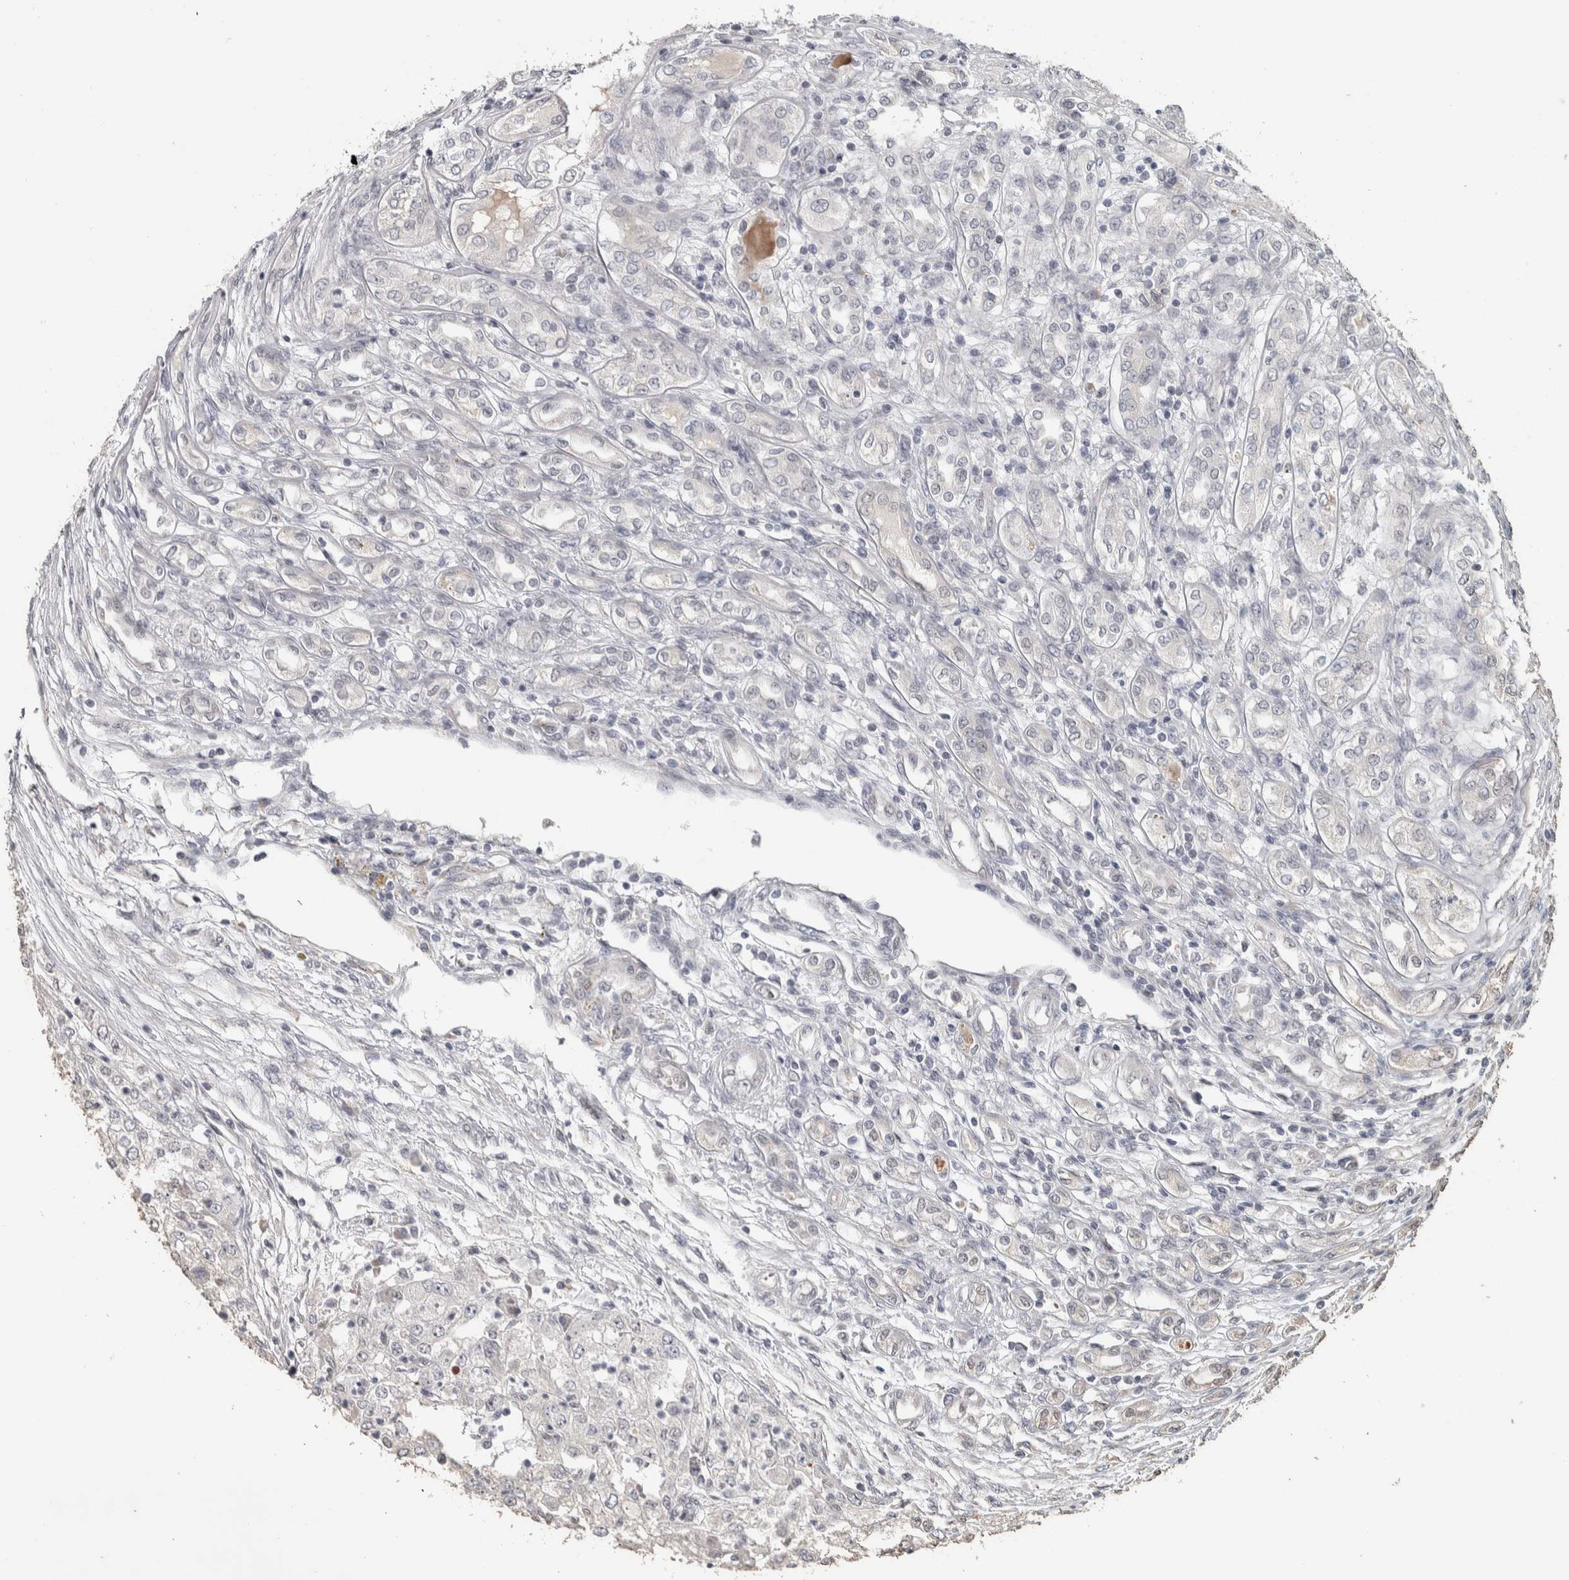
{"staining": {"intensity": "negative", "quantity": "none", "location": "none"}, "tissue": "renal cancer", "cell_type": "Tumor cells", "image_type": "cancer", "snomed": [{"axis": "morphology", "description": "Adenocarcinoma, NOS"}, {"axis": "topography", "description": "Kidney"}], "caption": "Protein analysis of renal cancer (adenocarcinoma) demonstrates no significant positivity in tumor cells.", "gene": "NECAB1", "patient": {"sex": "female", "age": 54}}